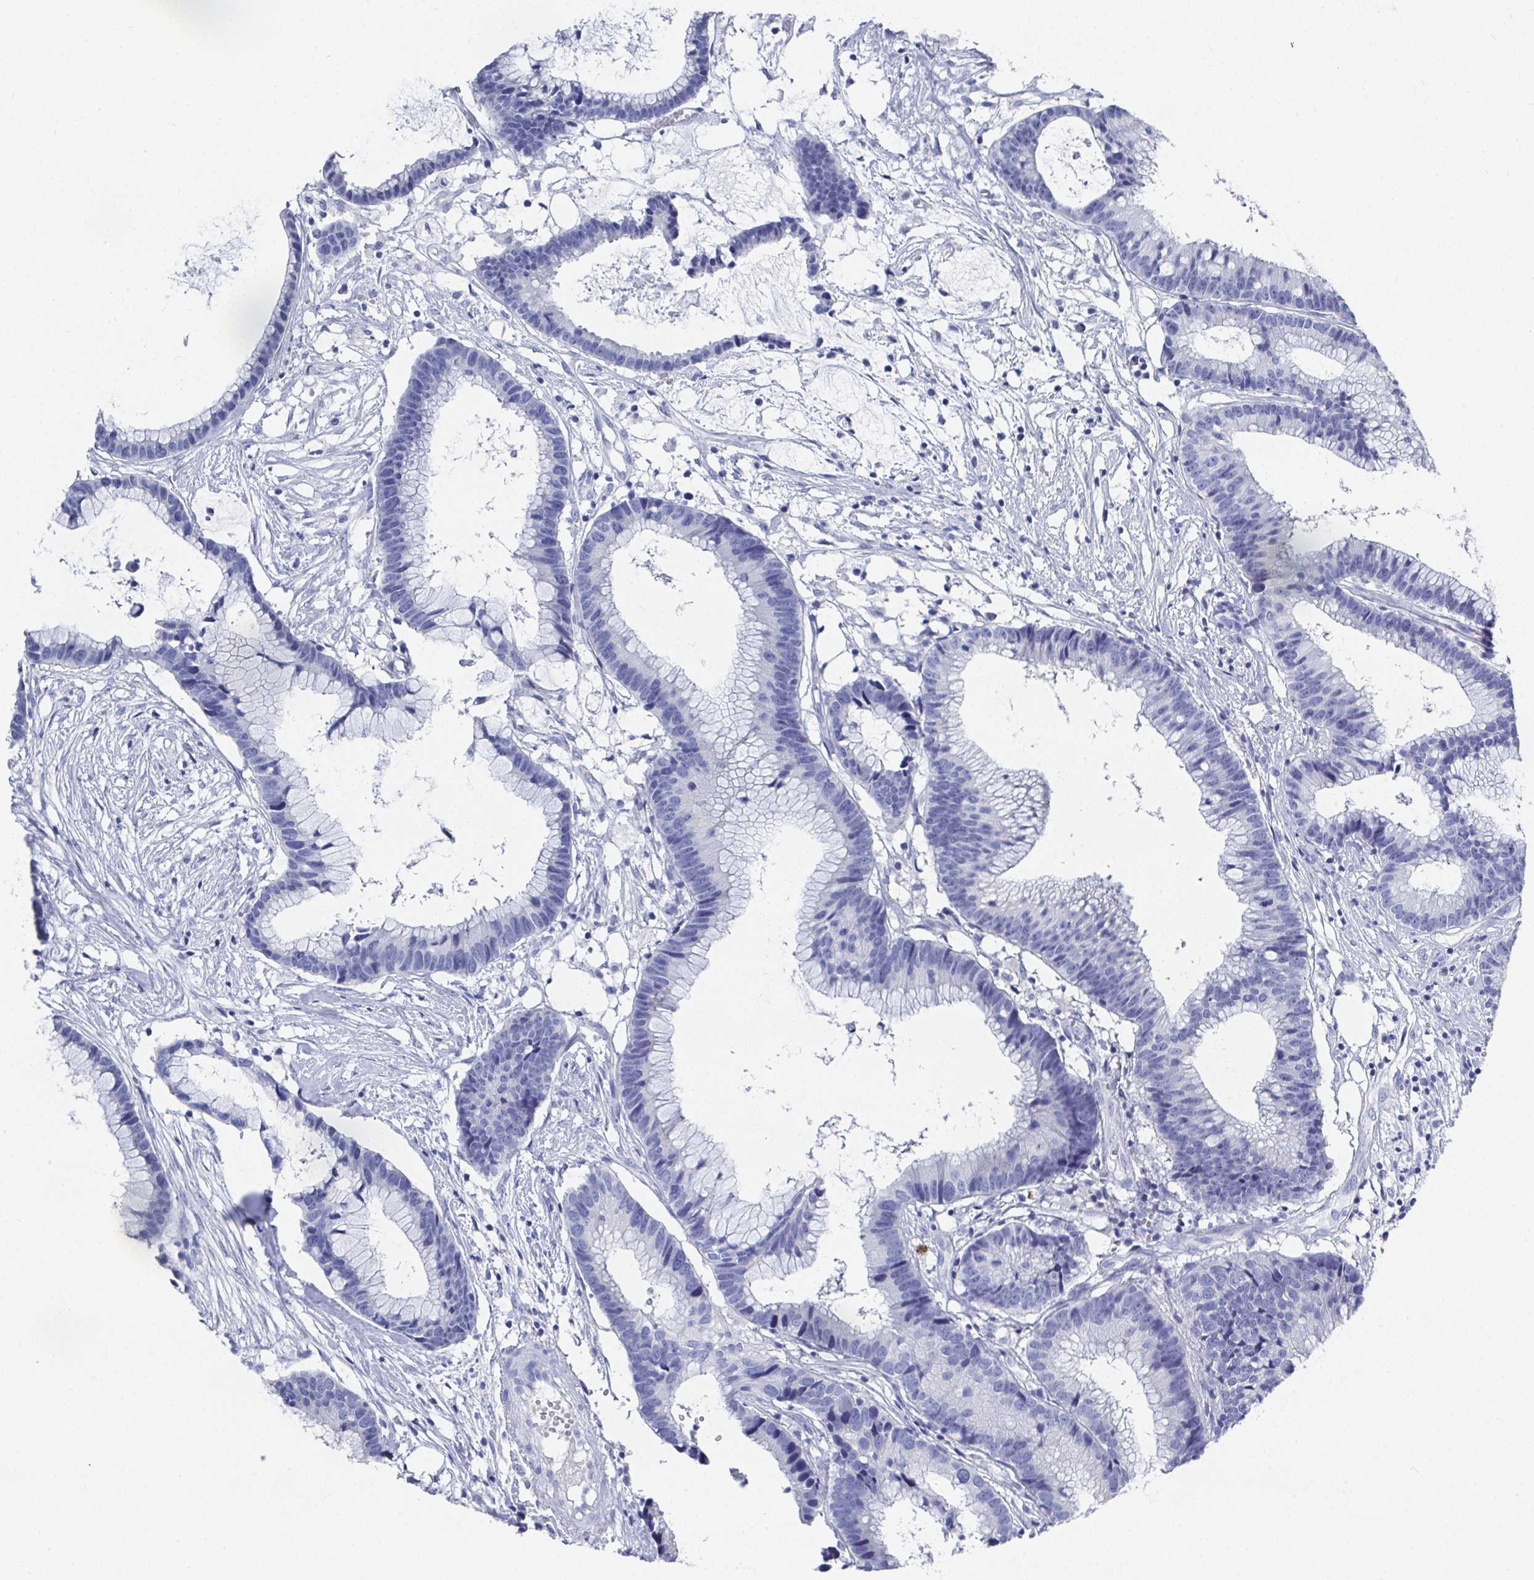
{"staining": {"intensity": "negative", "quantity": "none", "location": "none"}, "tissue": "colorectal cancer", "cell_type": "Tumor cells", "image_type": "cancer", "snomed": [{"axis": "morphology", "description": "Adenocarcinoma, NOS"}, {"axis": "topography", "description": "Colon"}], "caption": "DAB (3,3'-diaminobenzidine) immunohistochemical staining of human adenocarcinoma (colorectal) exhibits no significant positivity in tumor cells. (DAB immunohistochemistry (IHC) with hematoxylin counter stain).", "gene": "GRIA1", "patient": {"sex": "female", "age": 78}}